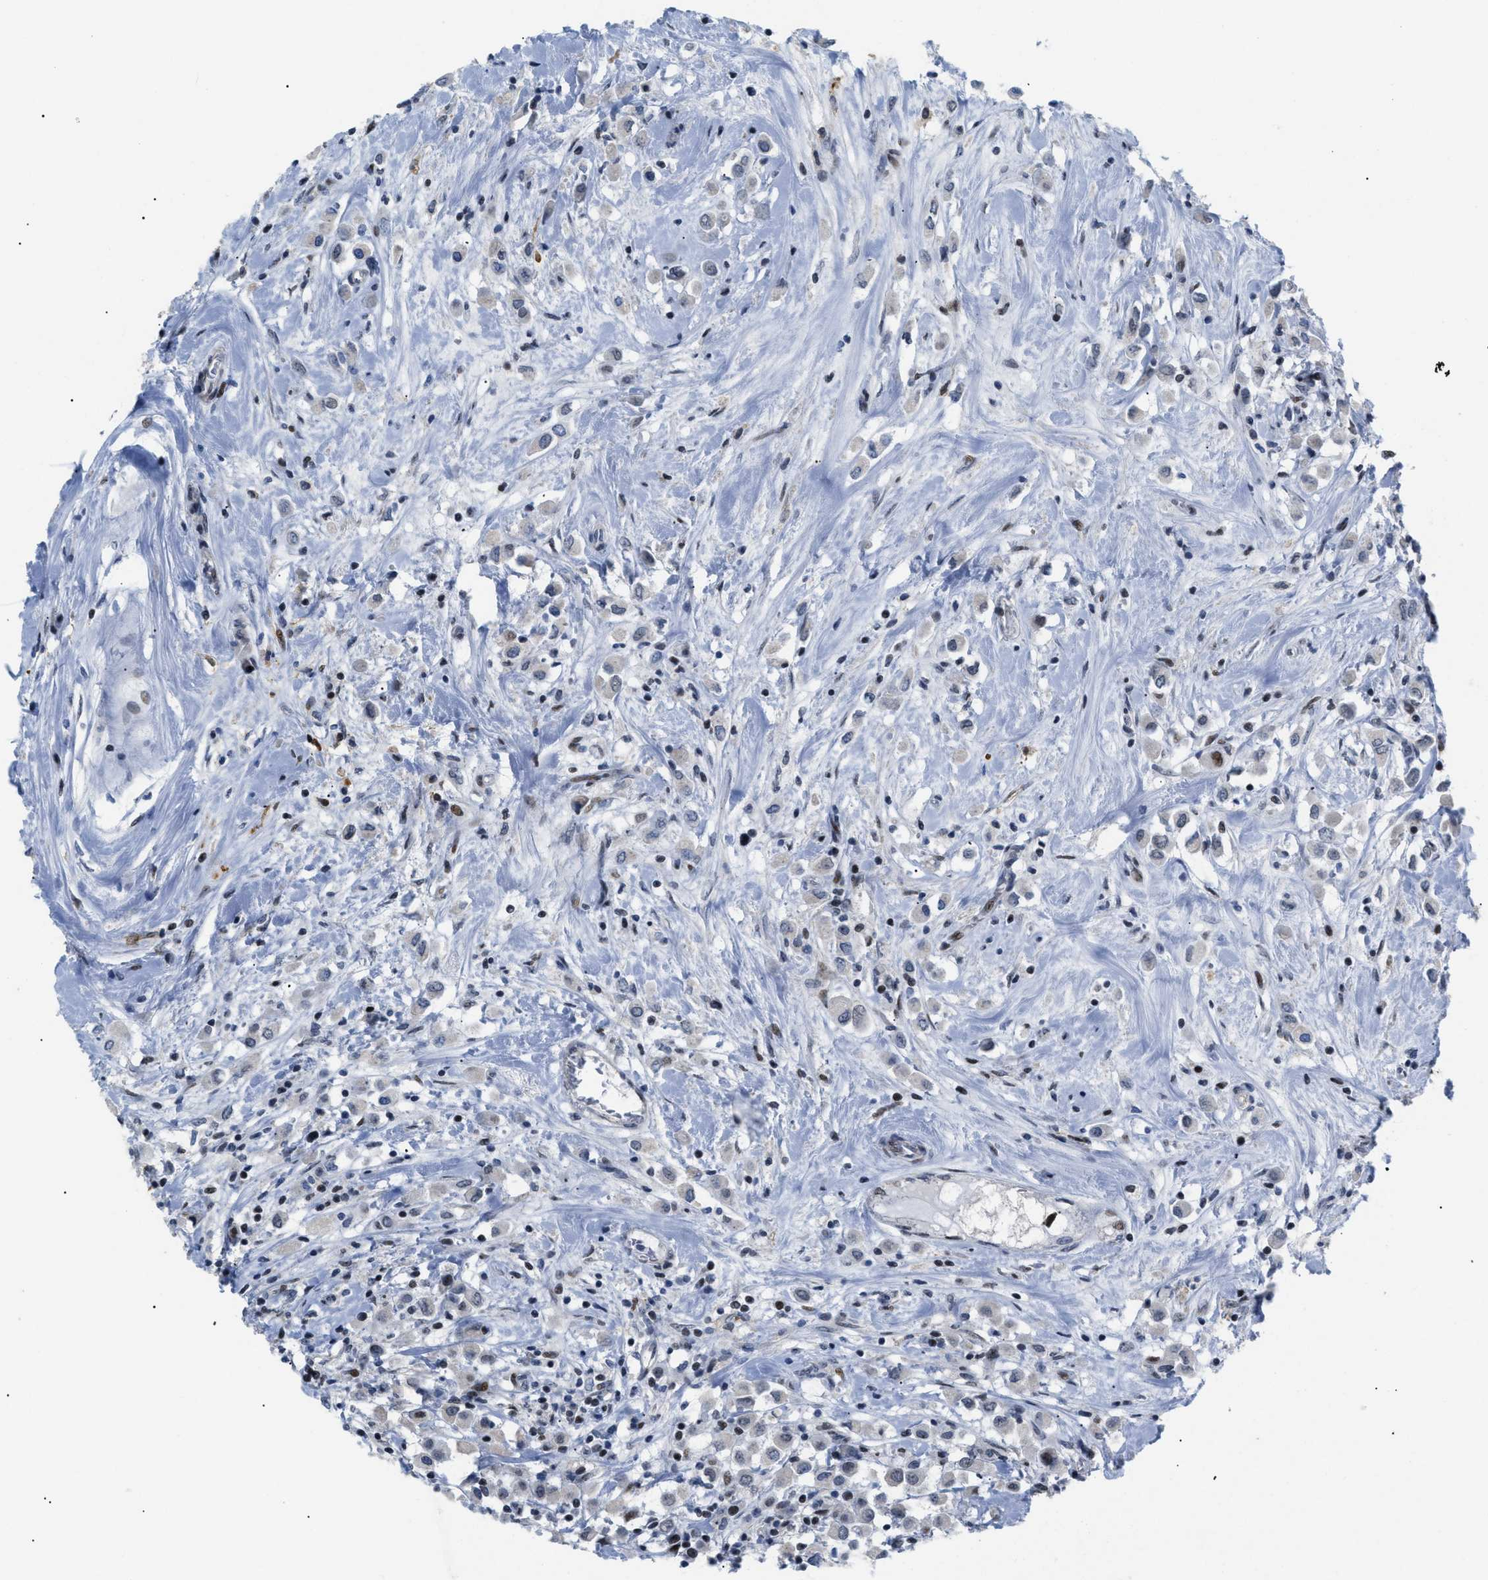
{"staining": {"intensity": "moderate", "quantity": "<25%", "location": "nuclear"}, "tissue": "breast cancer", "cell_type": "Tumor cells", "image_type": "cancer", "snomed": [{"axis": "morphology", "description": "Duct carcinoma"}, {"axis": "topography", "description": "Breast"}], "caption": "An image showing moderate nuclear positivity in approximately <25% of tumor cells in breast cancer, as visualized by brown immunohistochemical staining.", "gene": "MED1", "patient": {"sex": "female", "age": 61}}